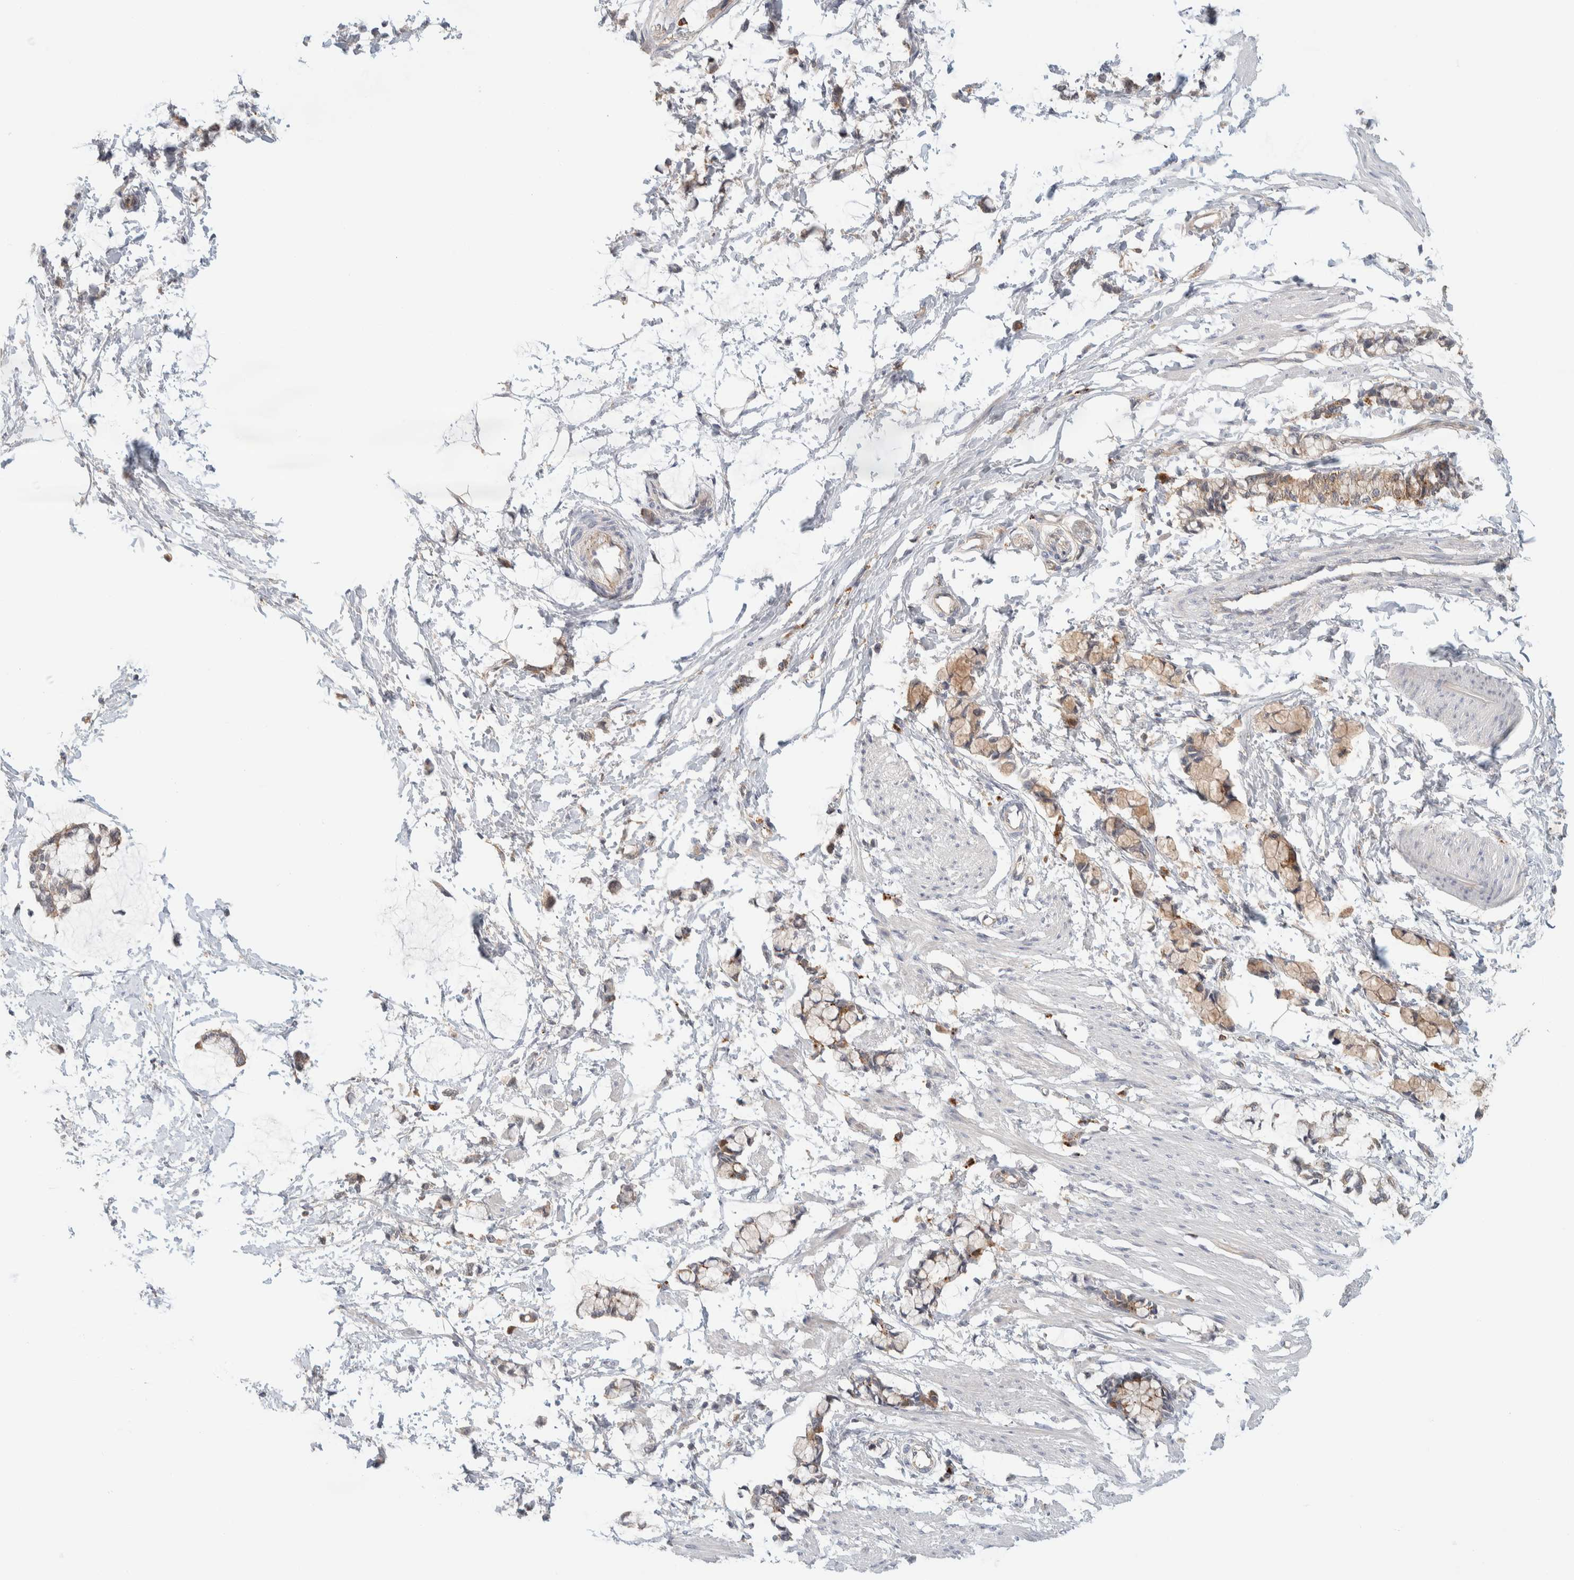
{"staining": {"intensity": "weak", "quantity": "25%-75%", "location": "cytoplasmic/membranous"}, "tissue": "smooth muscle", "cell_type": "Smooth muscle cells", "image_type": "normal", "snomed": [{"axis": "morphology", "description": "Normal tissue, NOS"}, {"axis": "morphology", "description": "Adenocarcinoma, NOS"}, {"axis": "topography", "description": "Smooth muscle"}, {"axis": "topography", "description": "Colon"}], "caption": "High-power microscopy captured an immunohistochemistry micrograph of normal smooth muscle, revealing weak cytoplasmic/membranous positivity in about 25%-75% of smooth muscle cells.", "gene": "GCLM", "patient": {"sex": "male", "age": 14}}